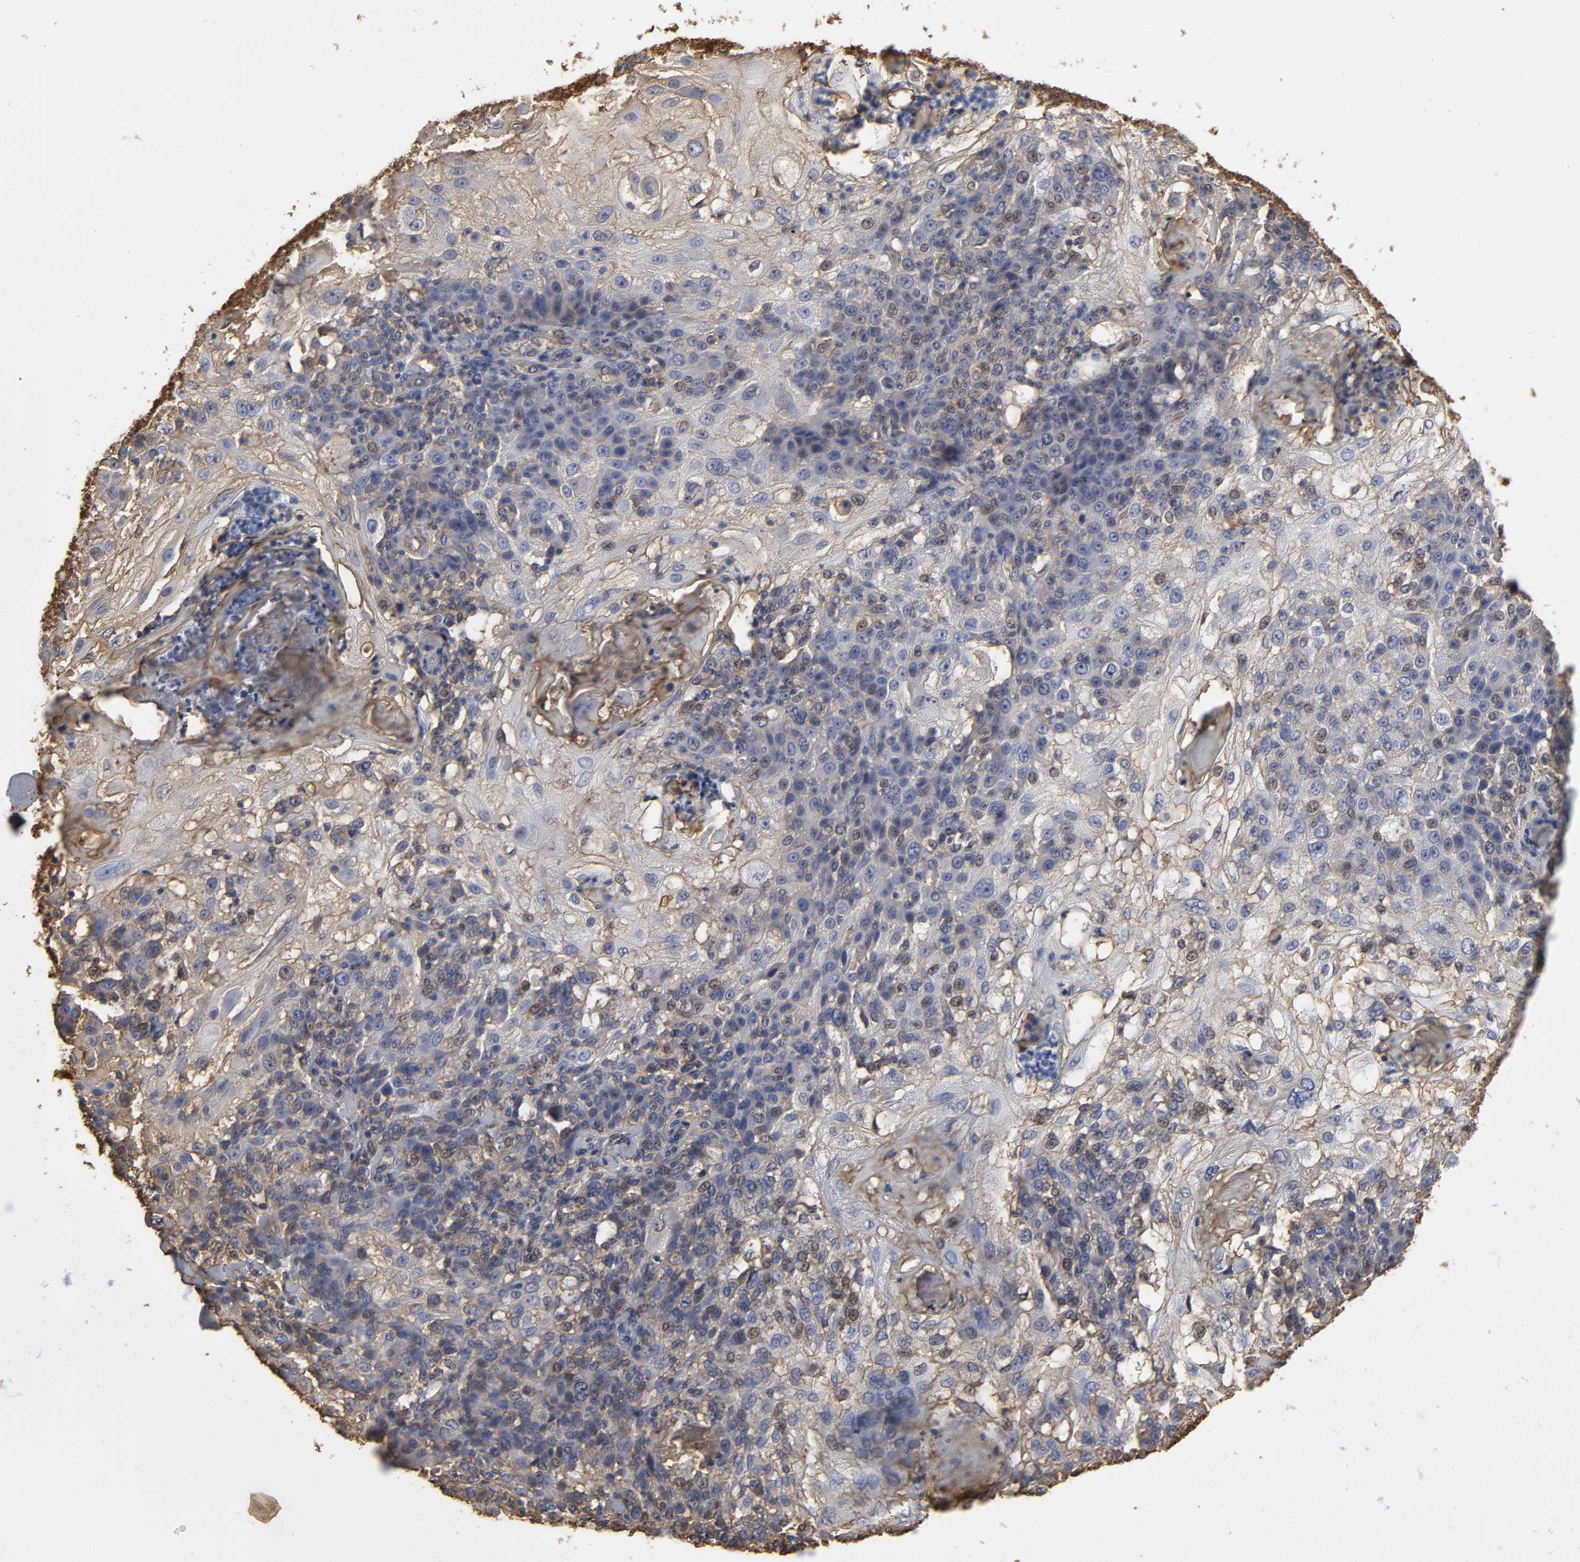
{"staining": {"intensity": "weak", "quantity": "25%-75%", "location": "cytoplasmic/membranous,nuclear"}, "tissue": "skin cancer", "cell_type": "Tumor cells", "image_type": "cancer", "snomed": [{"axis": "morphology", "description": "Normal tissue, NOS"}, {"axis": "morphology", "description": "Squamous cell carcinoma, NOS"}, {"axis": "topography", "description": "Skin"}], "caption": "This photomicrograph displays IHC staining of skin cancer (squamous cell carcinoma), with low weak cytoplasmic/membranous and nuclear staining in about 25%-75% of tumor cells.", "gene": "ANXA2", "patient": {"sex": "female", "age": 83}}